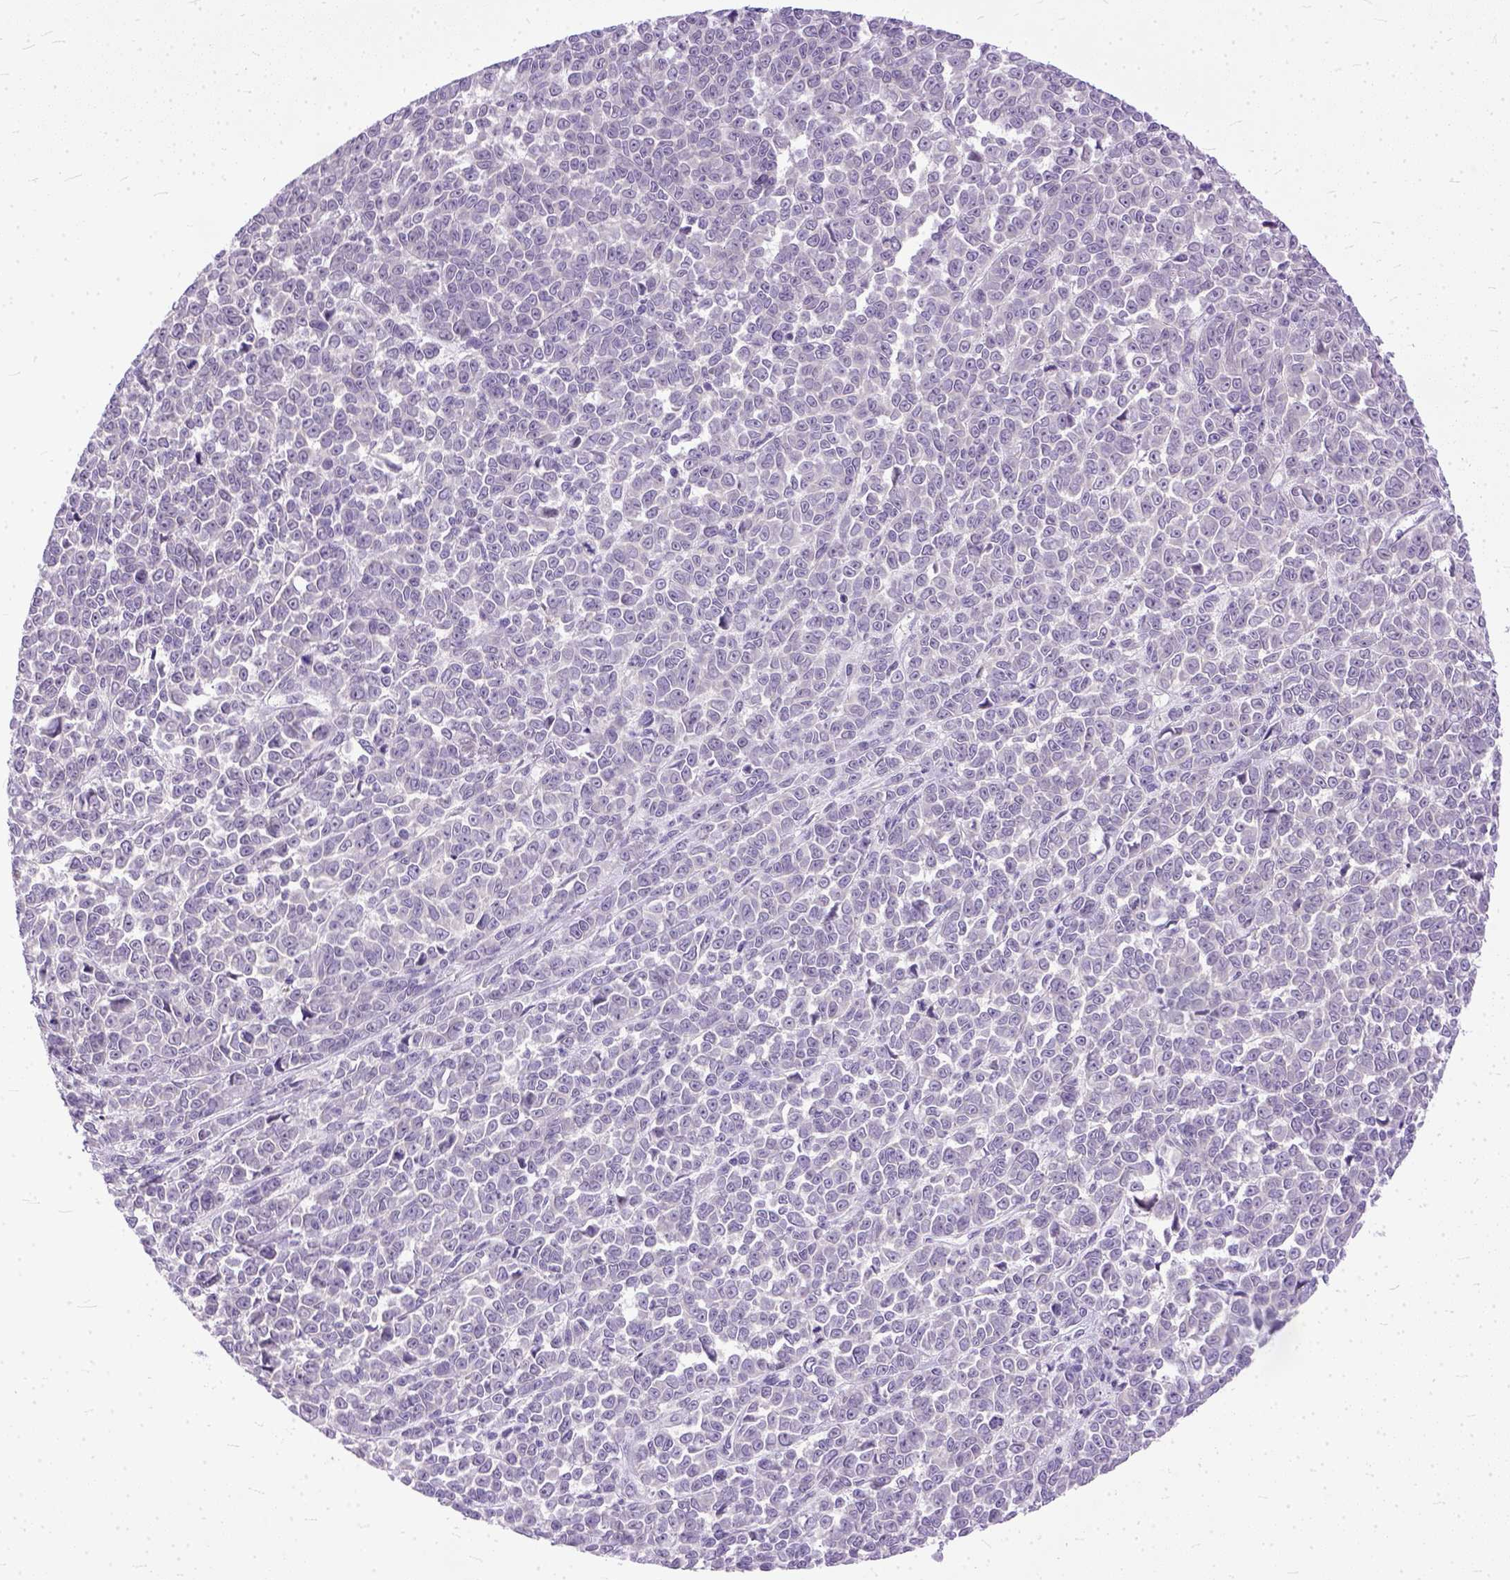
{"staining": {"intensity": "negative", "quantity": "none", "location": "none"}, "tissue": "melanoma", "cell_type": "Tumor cells", "image_type": "cancer", "snomed": [{"axis": "morphology", "description": "Malignant melanoma, NOS"}, {"axis": "topography", "description": "Skin"}], "caption": "DAB (3,3'-diaminobenzidine) immunohistochemical staining of human melanoma demonstrates no significant expression in tumor cells.", "gene": "TCEAL7", "patient": {"sex": "female", "age": 95}}